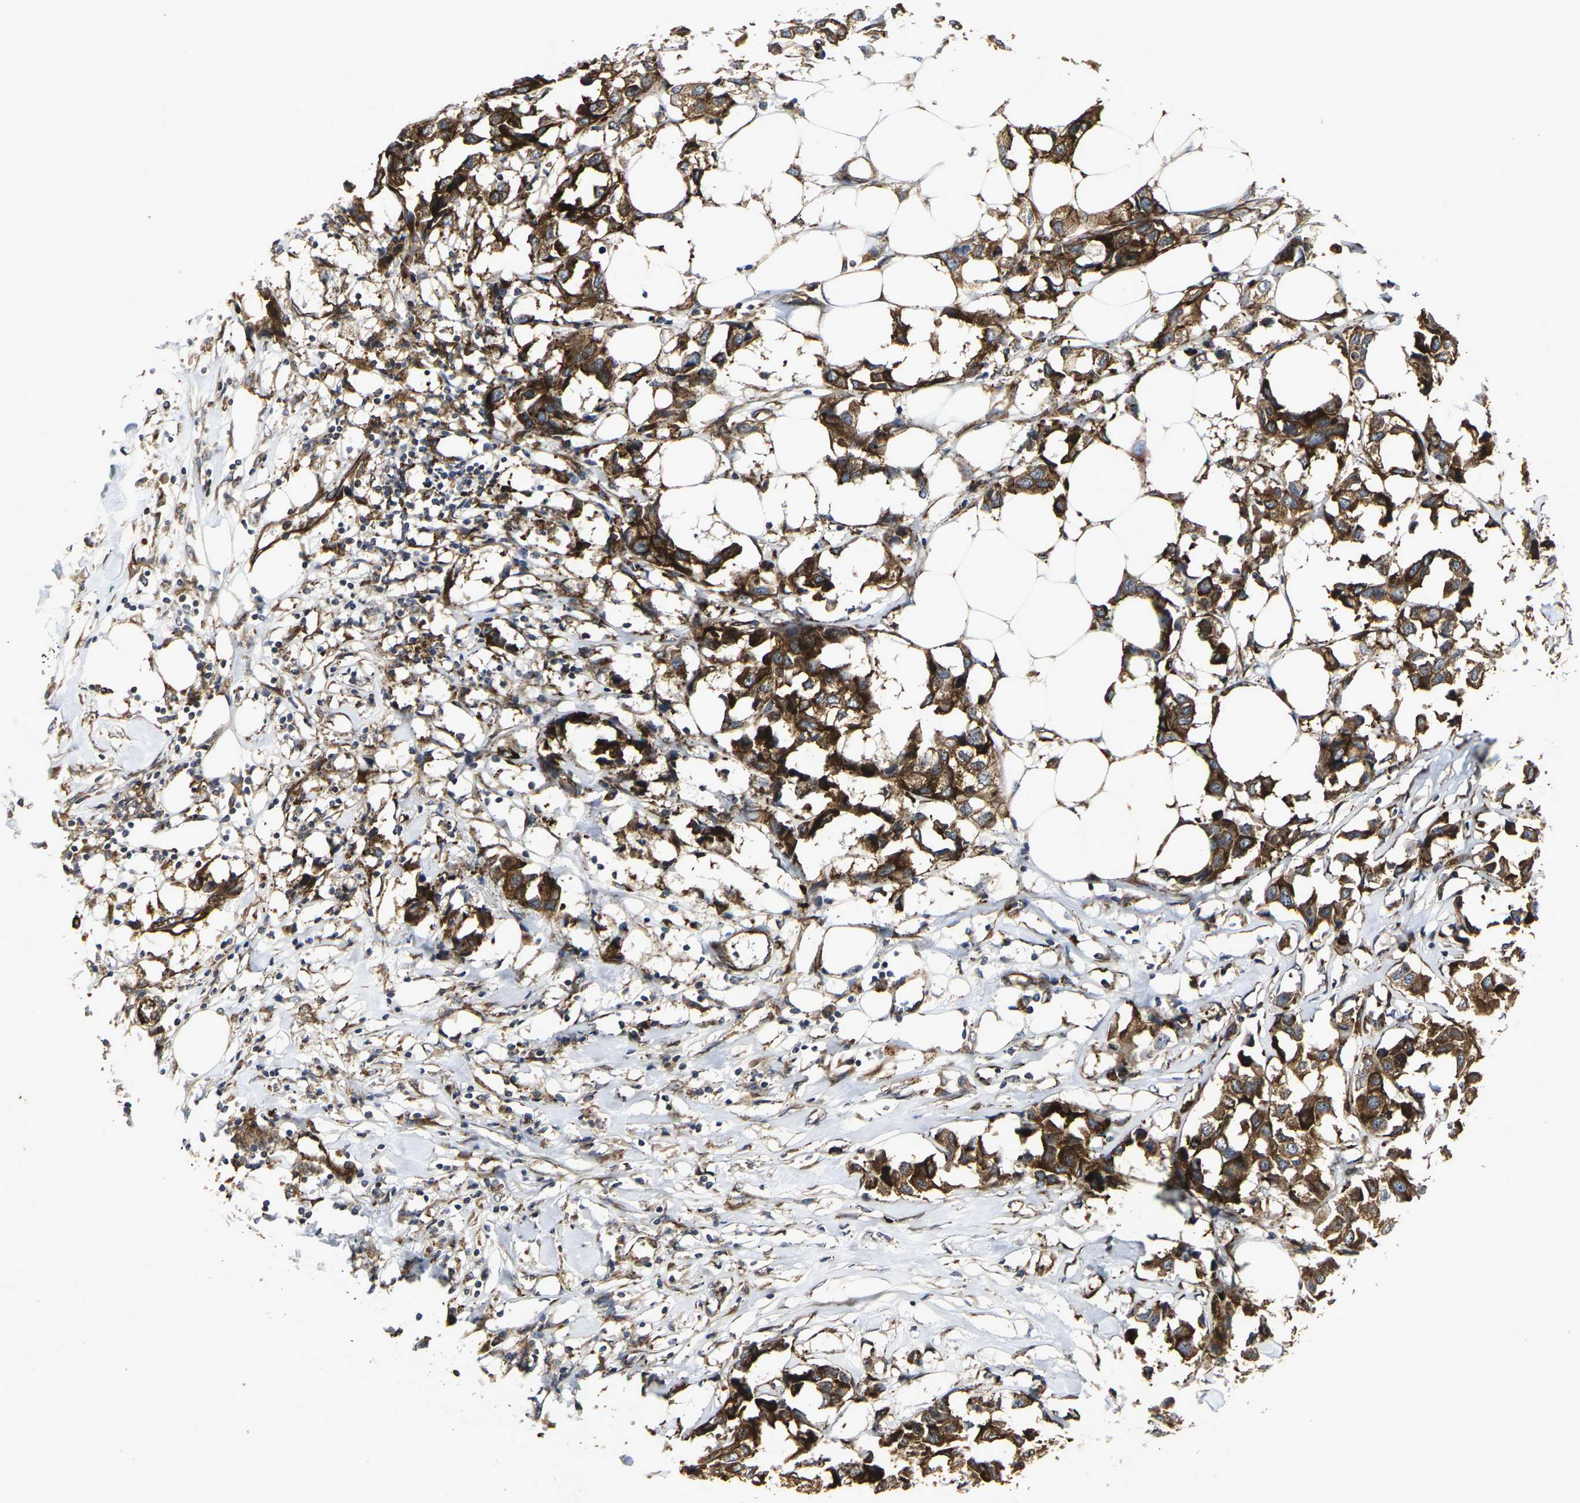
{"staining": {"intensity": "strong", "quantity": ">75%", "location": "cytoplasmic/membranous"}, "tissue": "breast cancer", "cell_type": "Tumor cells", "image_type": "cancer", "snomed": [{"axis": "morphology", "description": "Duct carcinoma"}, {"axis": "topography", "description": "Breast"}], "caption": "Immunohistochemical staining of breast intraductal carcinoma exhibits strong cytoplasmic/membranous protein expression in approximately >75% of tumor cells.", "gene": "MARCHF2", "patient": {"sex": "female", "age": 80}}